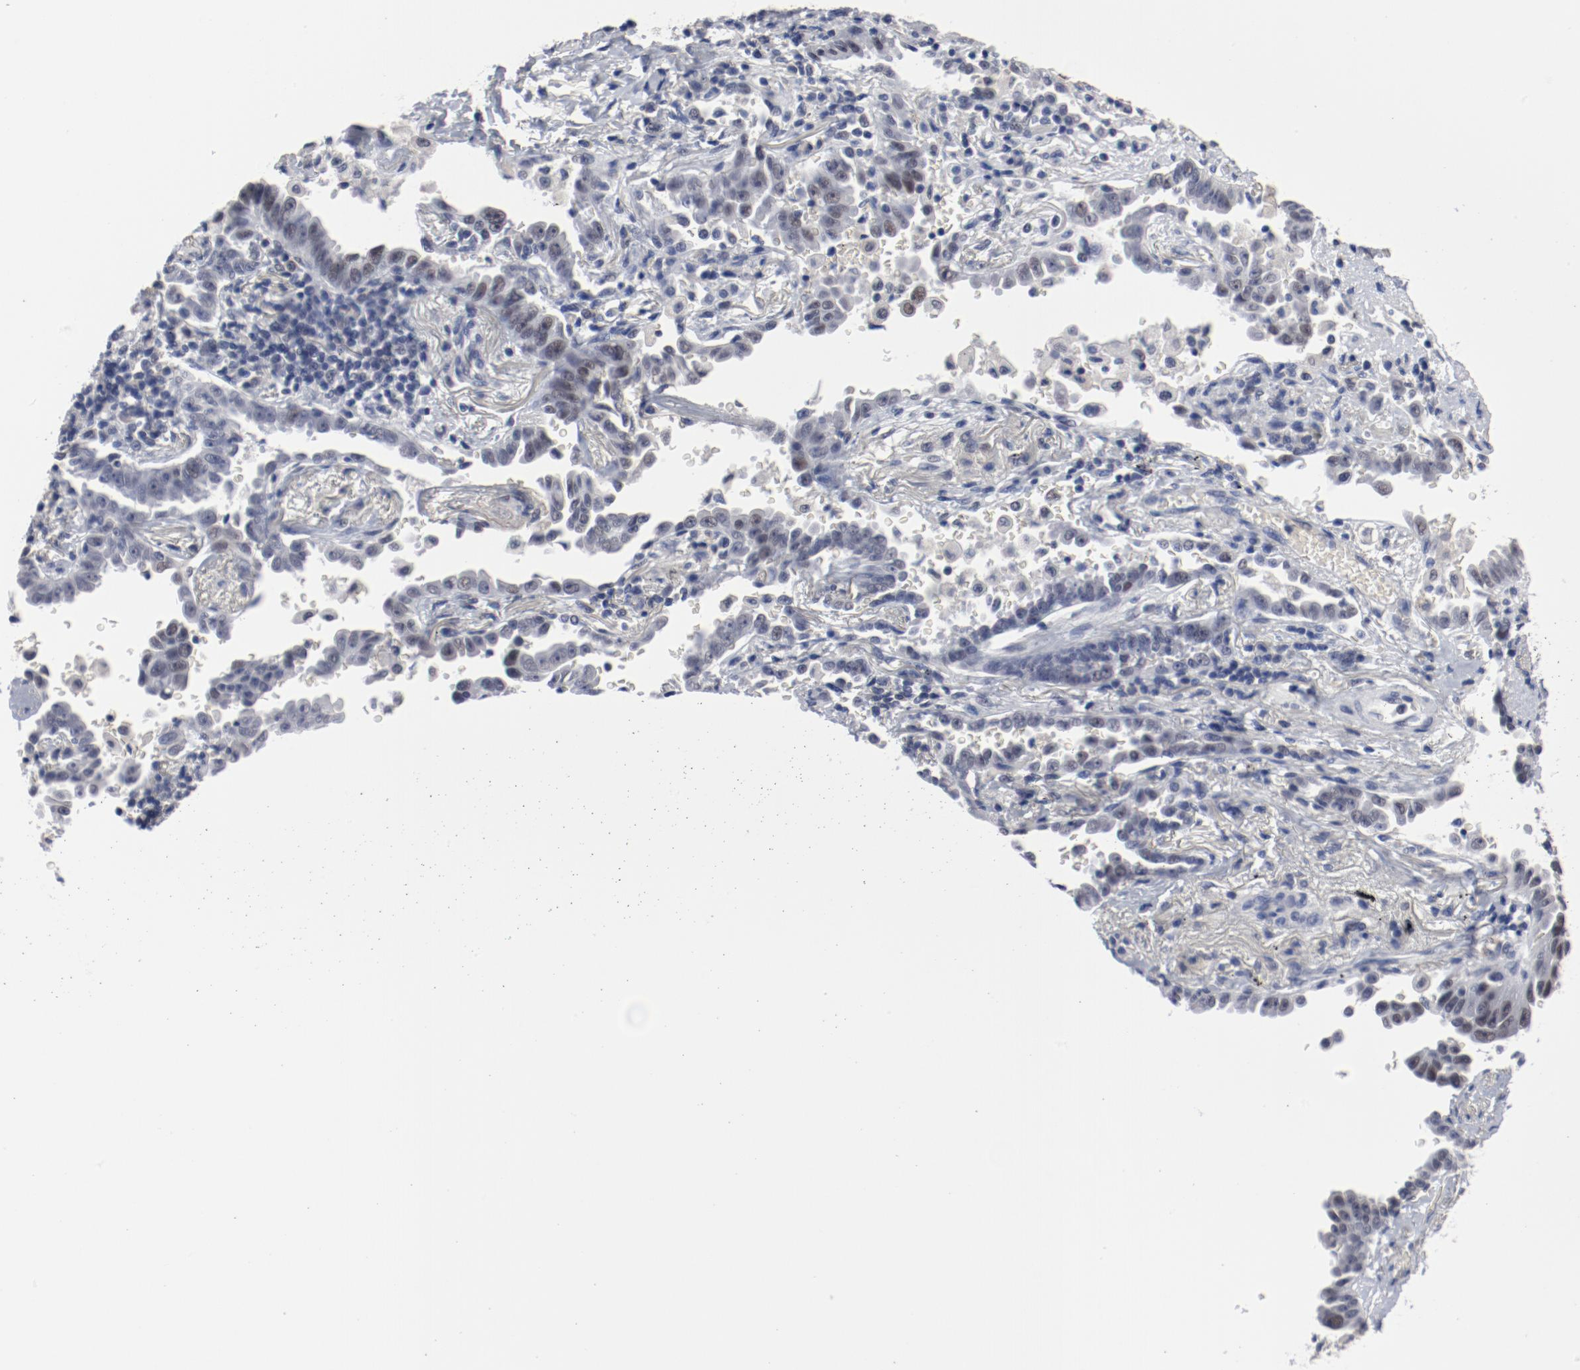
{"staining": {"intensity": "negative", "quantity": "none", "location": "none"}, "tissue": "lung cancer", "cell_type": "Tumor cells", "image_type": "cancer", "snomed": [{"axis": "morphology", "description": "Adenocarcinoma, NOS"}, {"axis": "topography", "description": "Lung"}], "caption": "This is an IHC micrograph of lung adenocarcinoma. There is no expression in tumor cells.", "gene": "ANKLE2", "patient": {"sex": "female", "age": 64}}